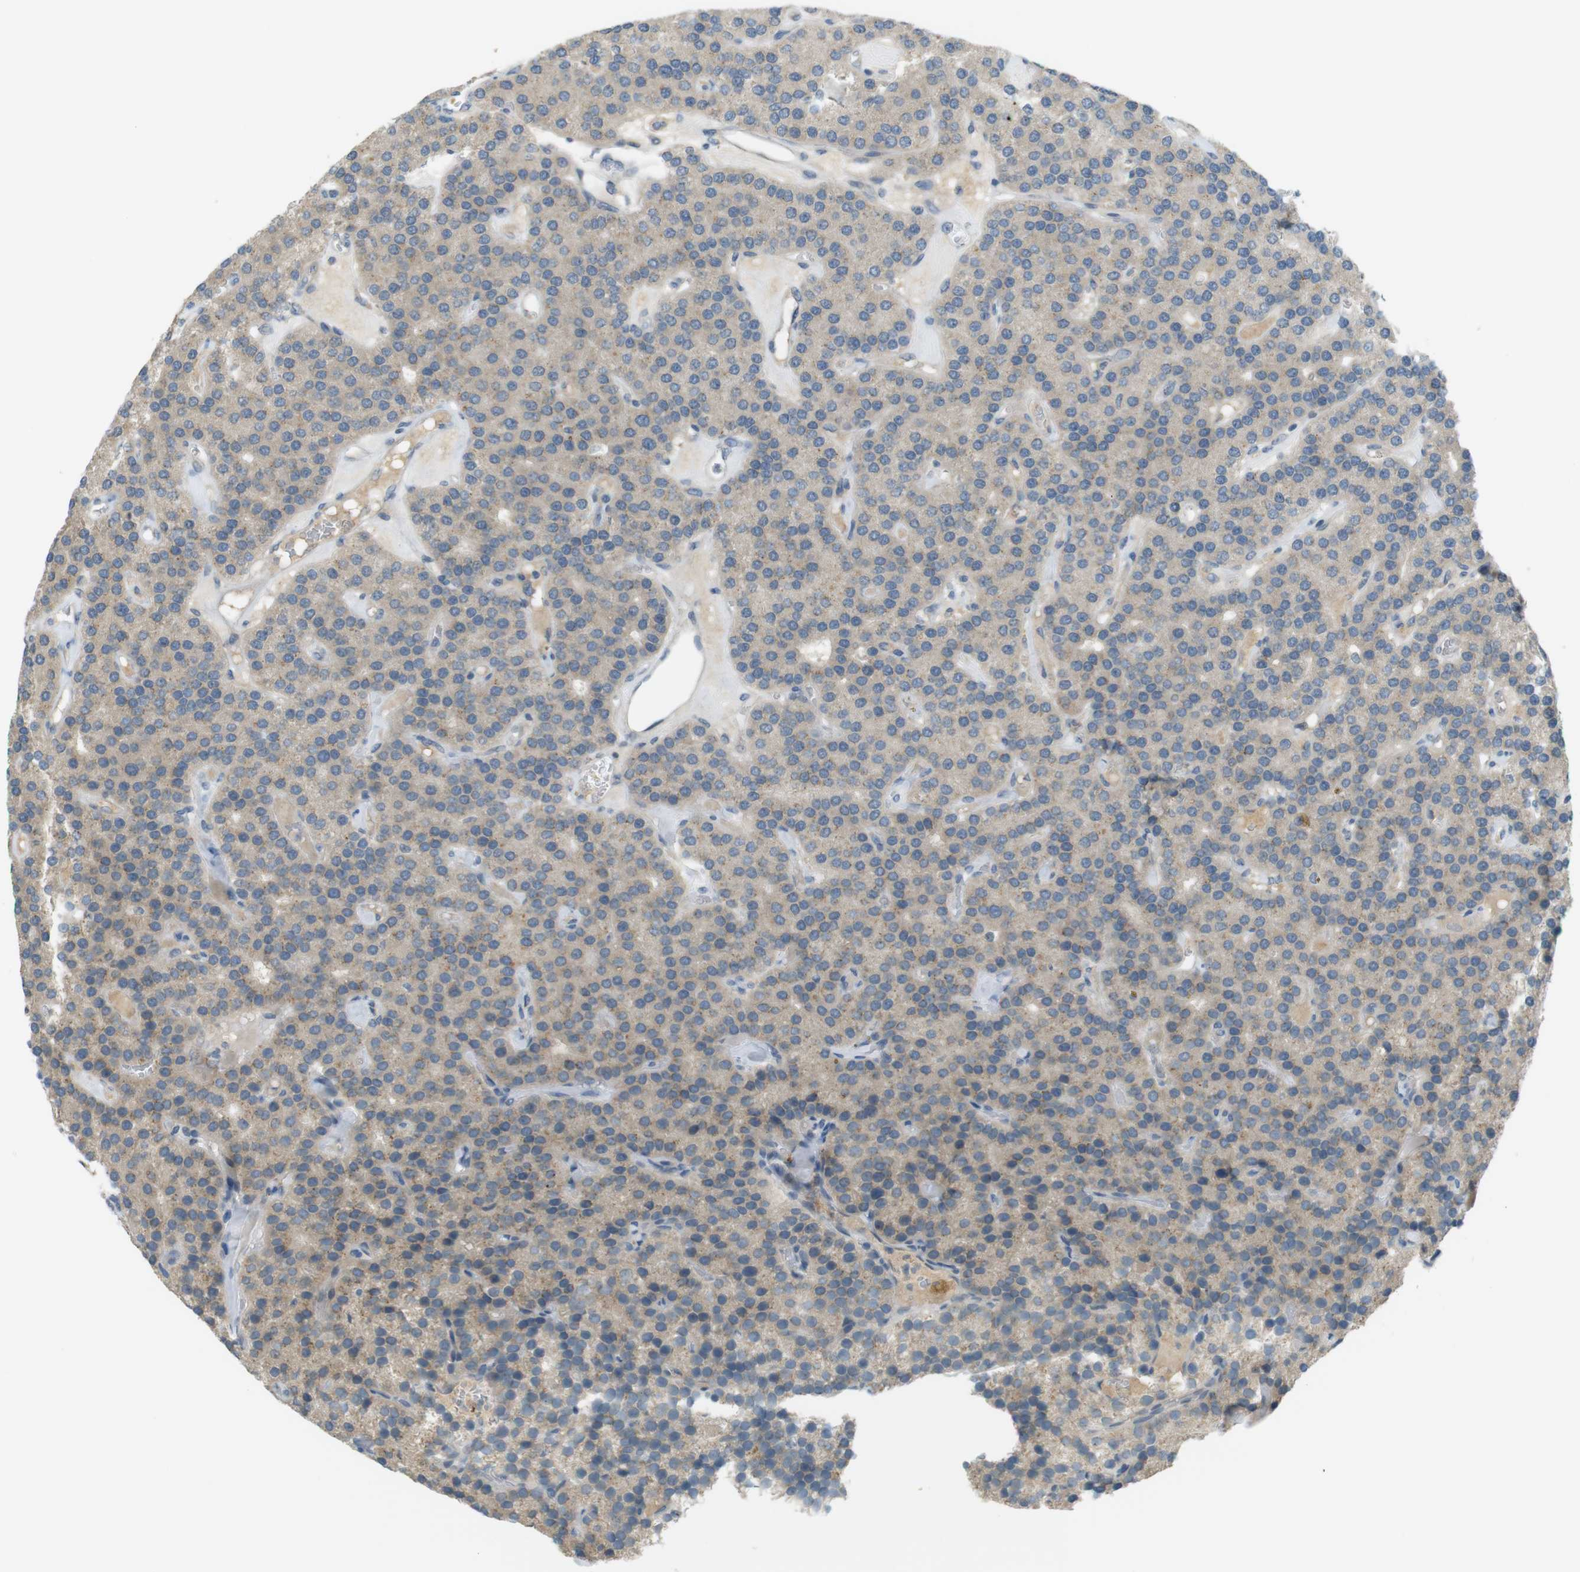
{"staining": {"intensity": "moderate", "quantity": ">75%", "location": "cytoplasmic/membranous"}, "tissue": "parathyroid gland", "cell_type": "Glandular cells", "image_type": "normal", "snomed": [{"axis": "morphology", "description": "Normal tissue, NOS"}, {"axis": "morphology", "description": "Adenoma, NOS"}, {"axis": "topography", "description": "Parathyroid gland"}], "caption": "Parathyroid gland was stained to show a protein in brown. There is medium levels of moderate cytoplasmic/membranous staining in about >75% of glandular cells. The staining was performed using DAB (3,3'-diaminobenzidine) to visualize the protein expression in brown, while the nuclei were stained in blue with hematoxylin (Magnification: 20x).", "gene": "UGT8", "patient": {"sex": "female", "age": 86}}